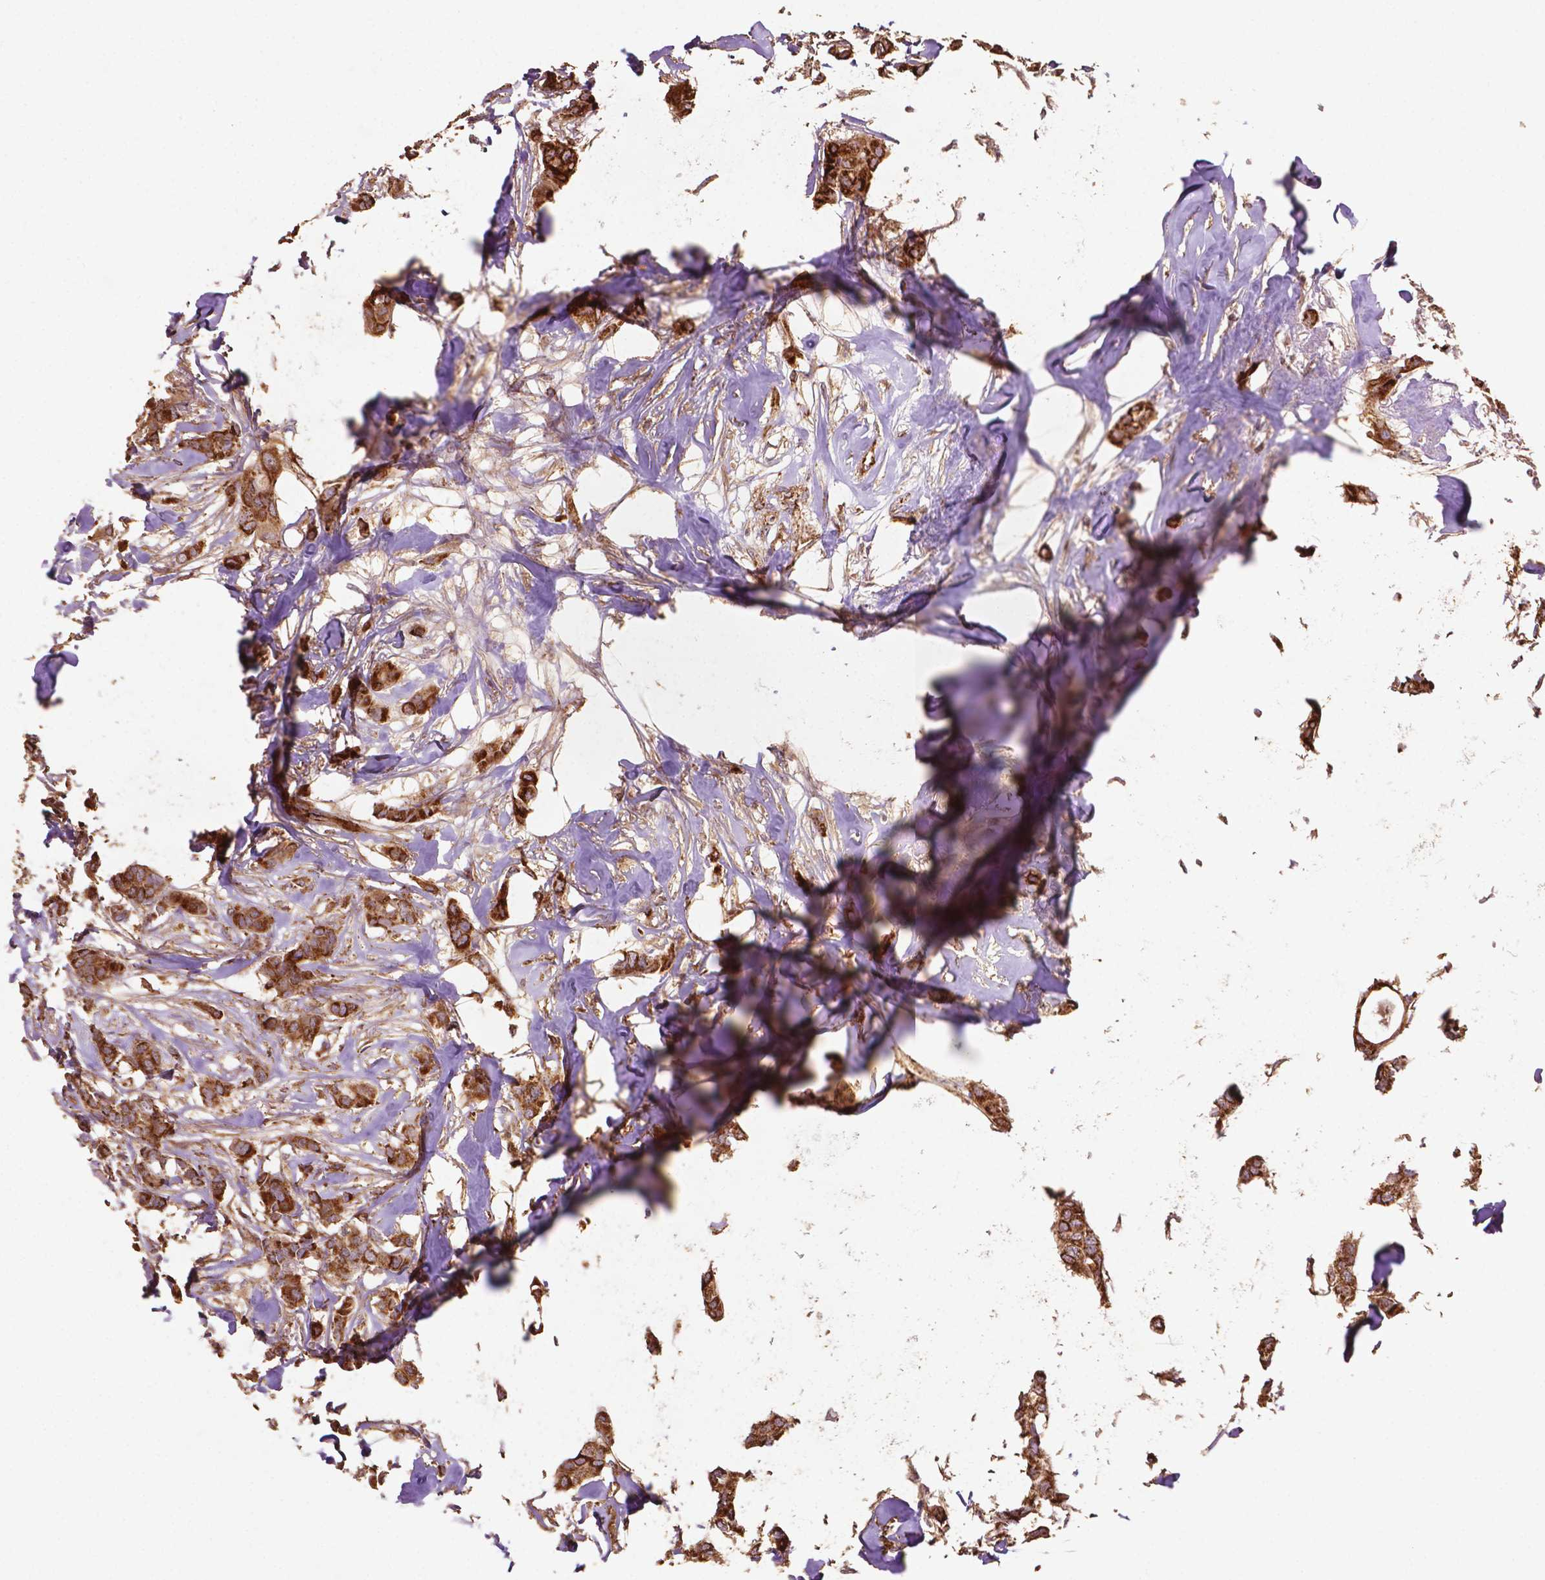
{"staining": {"intensity": "strong", "quantity": ">75%", "location": "cytoplasmic/membranous"}, "tissue": "breast cancer", "cell_type": "Tumor cells", "image_type": "cancer", "snomed": [{"axis": "morphology", "description": "Duct carcinoma"}, {"axis": "topography", "description": "Breast"}], "caption": "Tumor cells demonstrate high levels of strong cytoplasmic/membranous staining in approximately >75% of cells in human breast infiltrating ductal carcinoma.", "gene": "LRR1", "patient": {"sex": "female", "age": 62}}